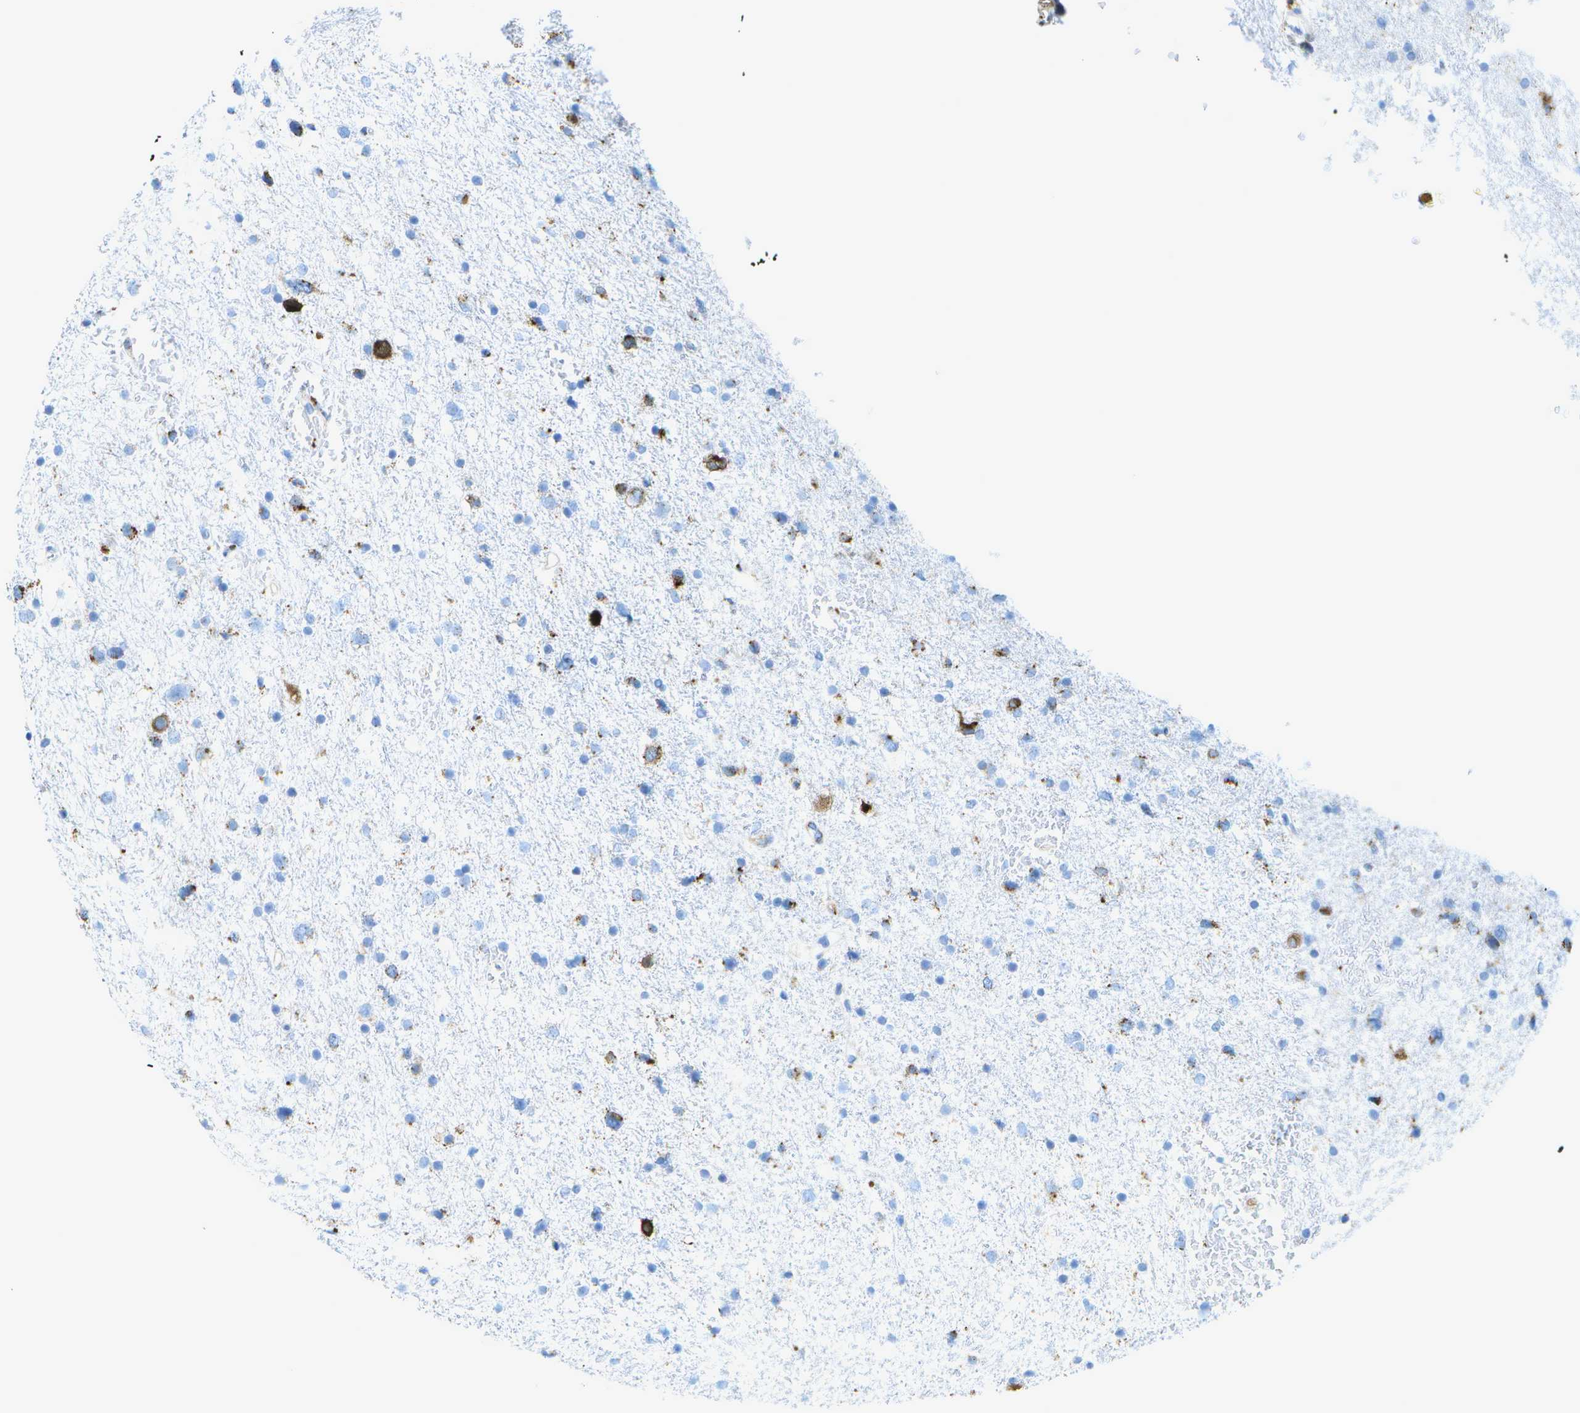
{"staining": {"intensity": "moderate", "quantity": "<25%", "location": "cytoplasmic/membranous"}, "tissue": "glioma", "cell_type": "Tumor cells", "image_type": "cancer", "snomed": [{"axis": "morphology", "description": "Glioma, malignant, Low grade"}, {"axis": "topography", "description": "Brain"}], "caption": "Approximately <25% of tumor cells in human malignant glioma (low-grade) exhibit moderate cytoplasmic/membranous protein staining as visualized by brown immunohistochemical staining.", "gene": "PRCP", "patient": {"sex": "female", "age": 37}}